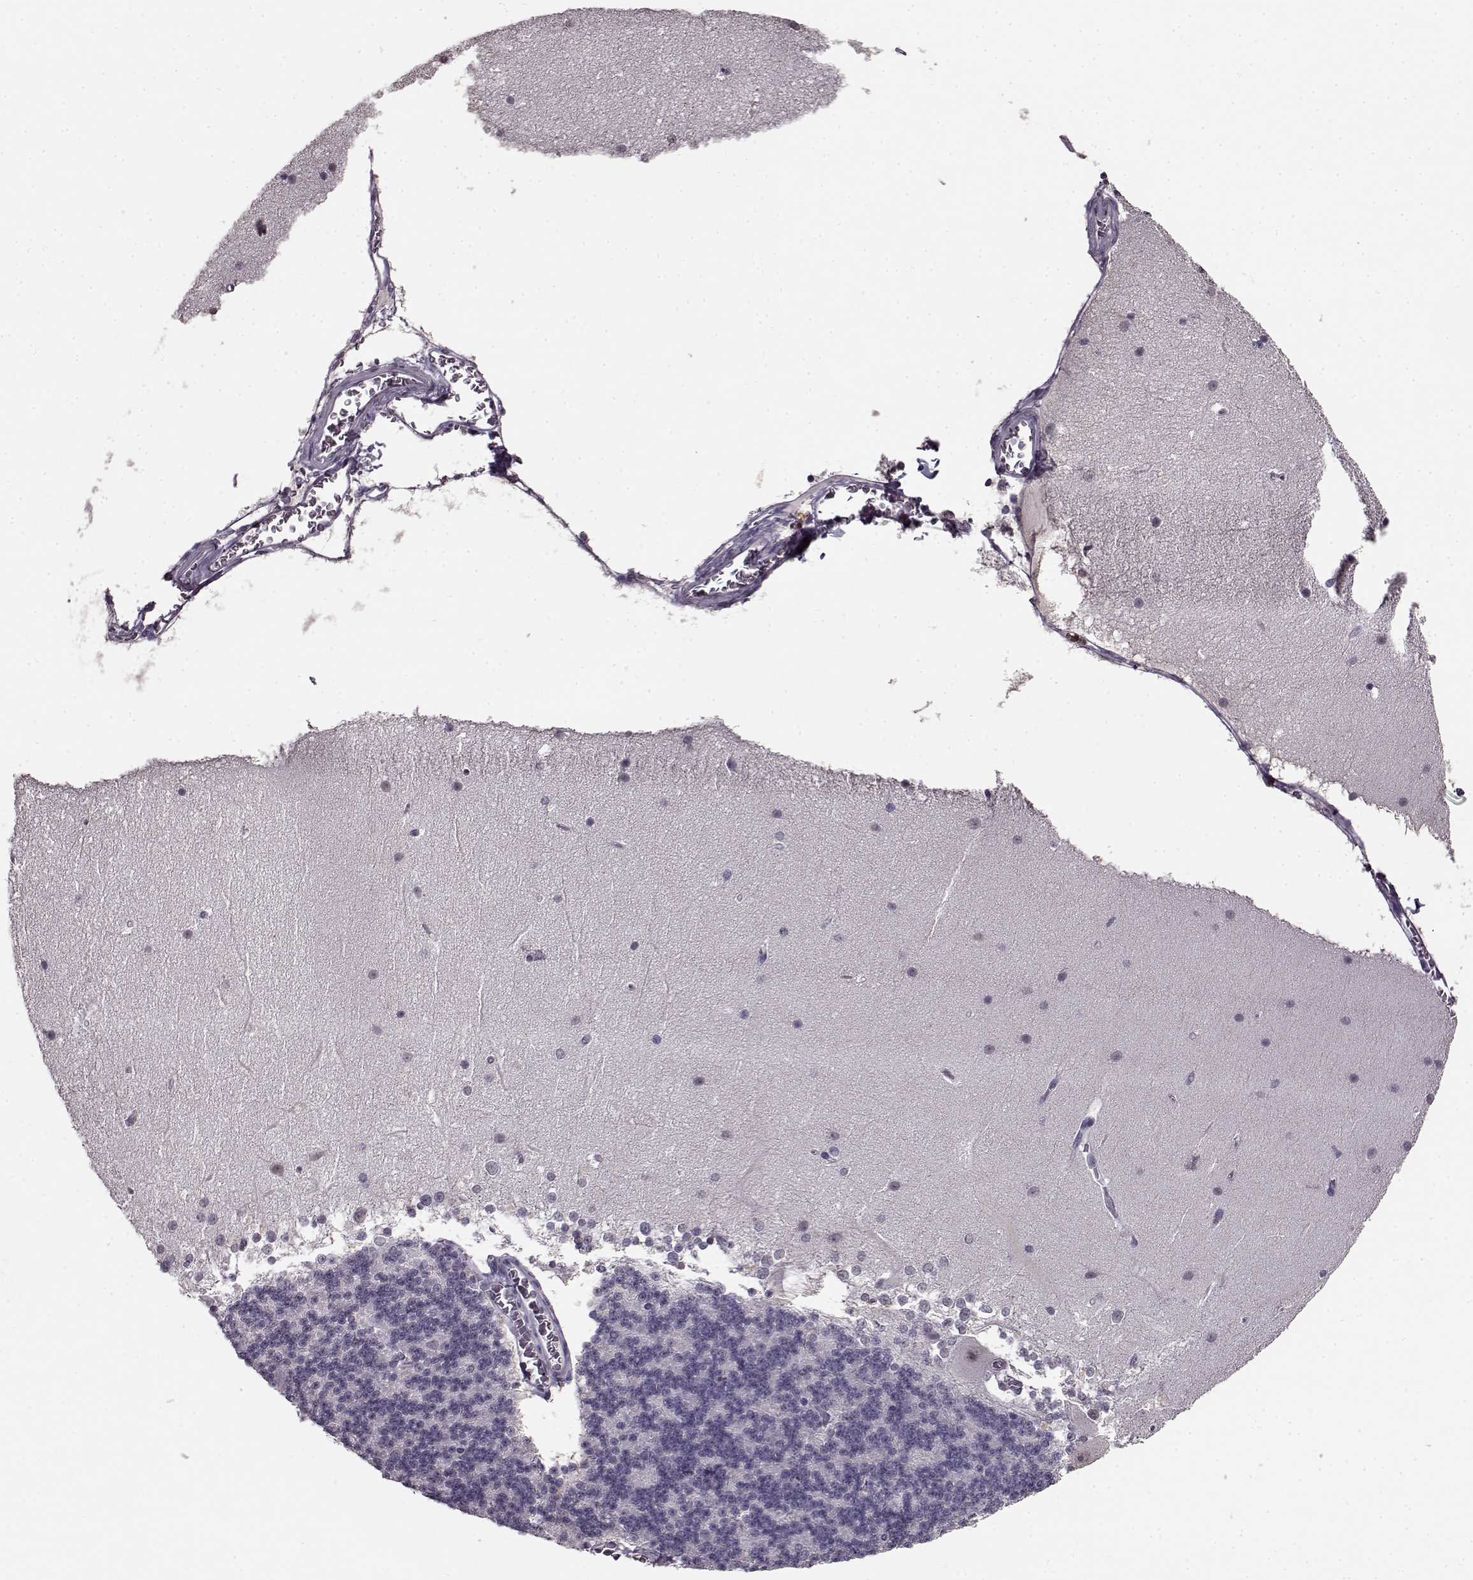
{"staining": {"intensity": "negative", "quantity": "none", "location": "none"}, "tissue": "cerebellum", "cell_type": "Cells in granular layer", "image_type": "normal", "snomed": [{"axis": "morphology", "description": "Normal tissue, NOS"}, {"axis": "topography", "description": "Cerebellum"}], "caption": "This is a photomicrograph of IHC staining of unremarkable cerebellum, which shows no staining in cells in granular layer.", "gene": "RP1L1", "patient": {"sex": "female", "age": 19}}